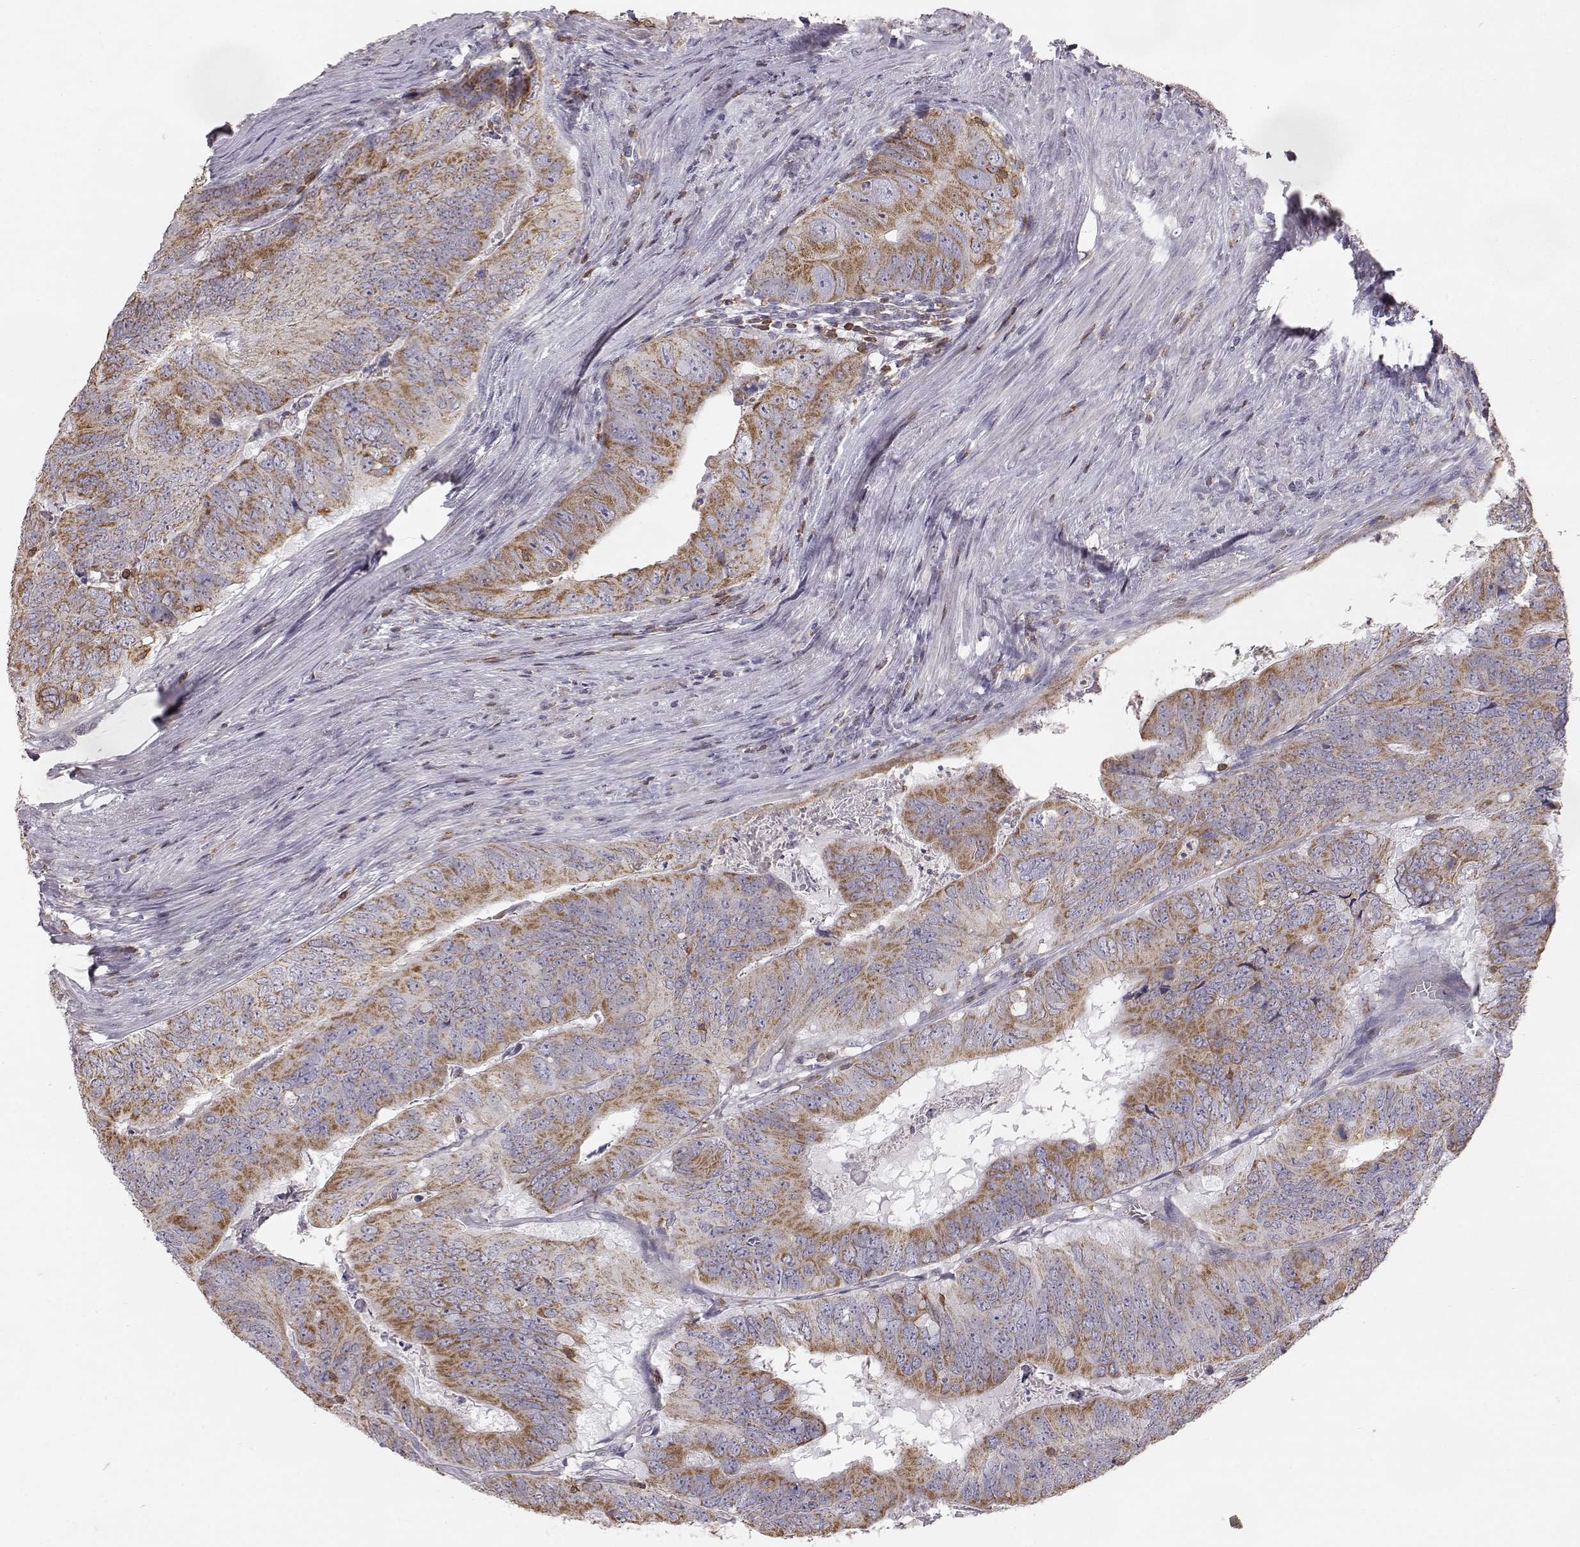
{"staining": {"intensity": "moderate", "quantity": ">75%", "location": "cytoplasmic/membranous"}, "tissue": "colorectal cancer", "cell_type": "Tumor cells", "image_type": "cancer", "snomed": [{"axis": "morphology", "description": "Adenocarcinoma, NOS"}, {"axis": "topography", "description": "Colon"}], "caption": "Immunohistochemistry micrograph of colorectal adenocarcinoma stained for a protein (brown), which exhibits medium levels of moderate cytoplasmic/membranous staining in about >75% of tumor cells.", "gene": "GRAP2", "patient": {"sex": "male", "age": 79}}